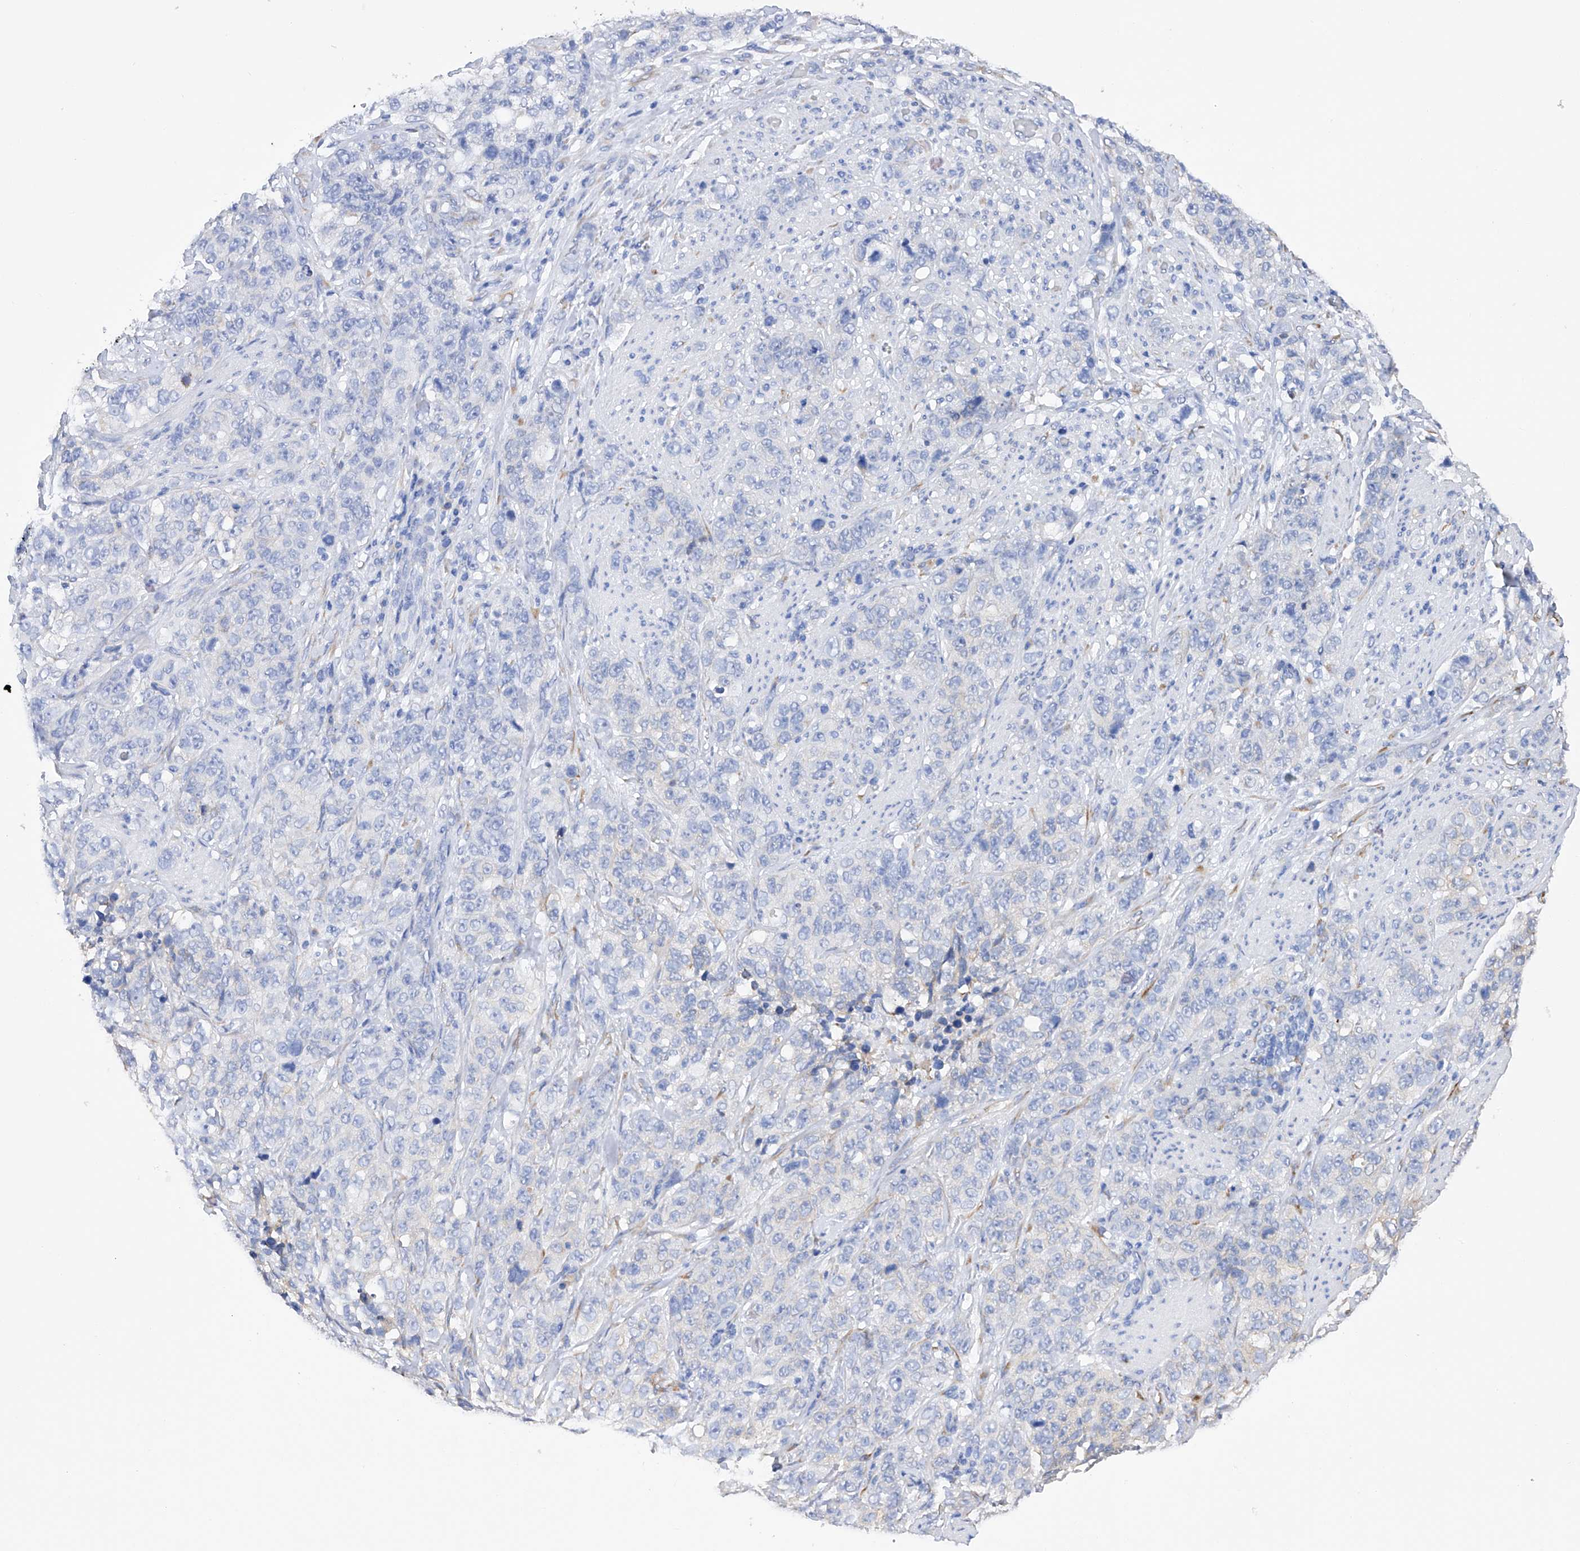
{"staining": {"intensity": "negative", "quantity": "none", "location": "none"}, "tissue": "stomach cancer", "cell_type": "Tumor cells", "image_type": "cancer", "snomed": [{"axis": "morphology", "description": "Adenocarcinoma, NOS"}, {"axis": "topography", "description": "Stomach"}], "caption": "DAB (3,3'-diaminobenzidine) immunohistochemical staining of human stomach cancer exhibits no significant staining in tumor cells.", "gene": "PDIA5", "patient": {"sex": "male", "age": 48}}